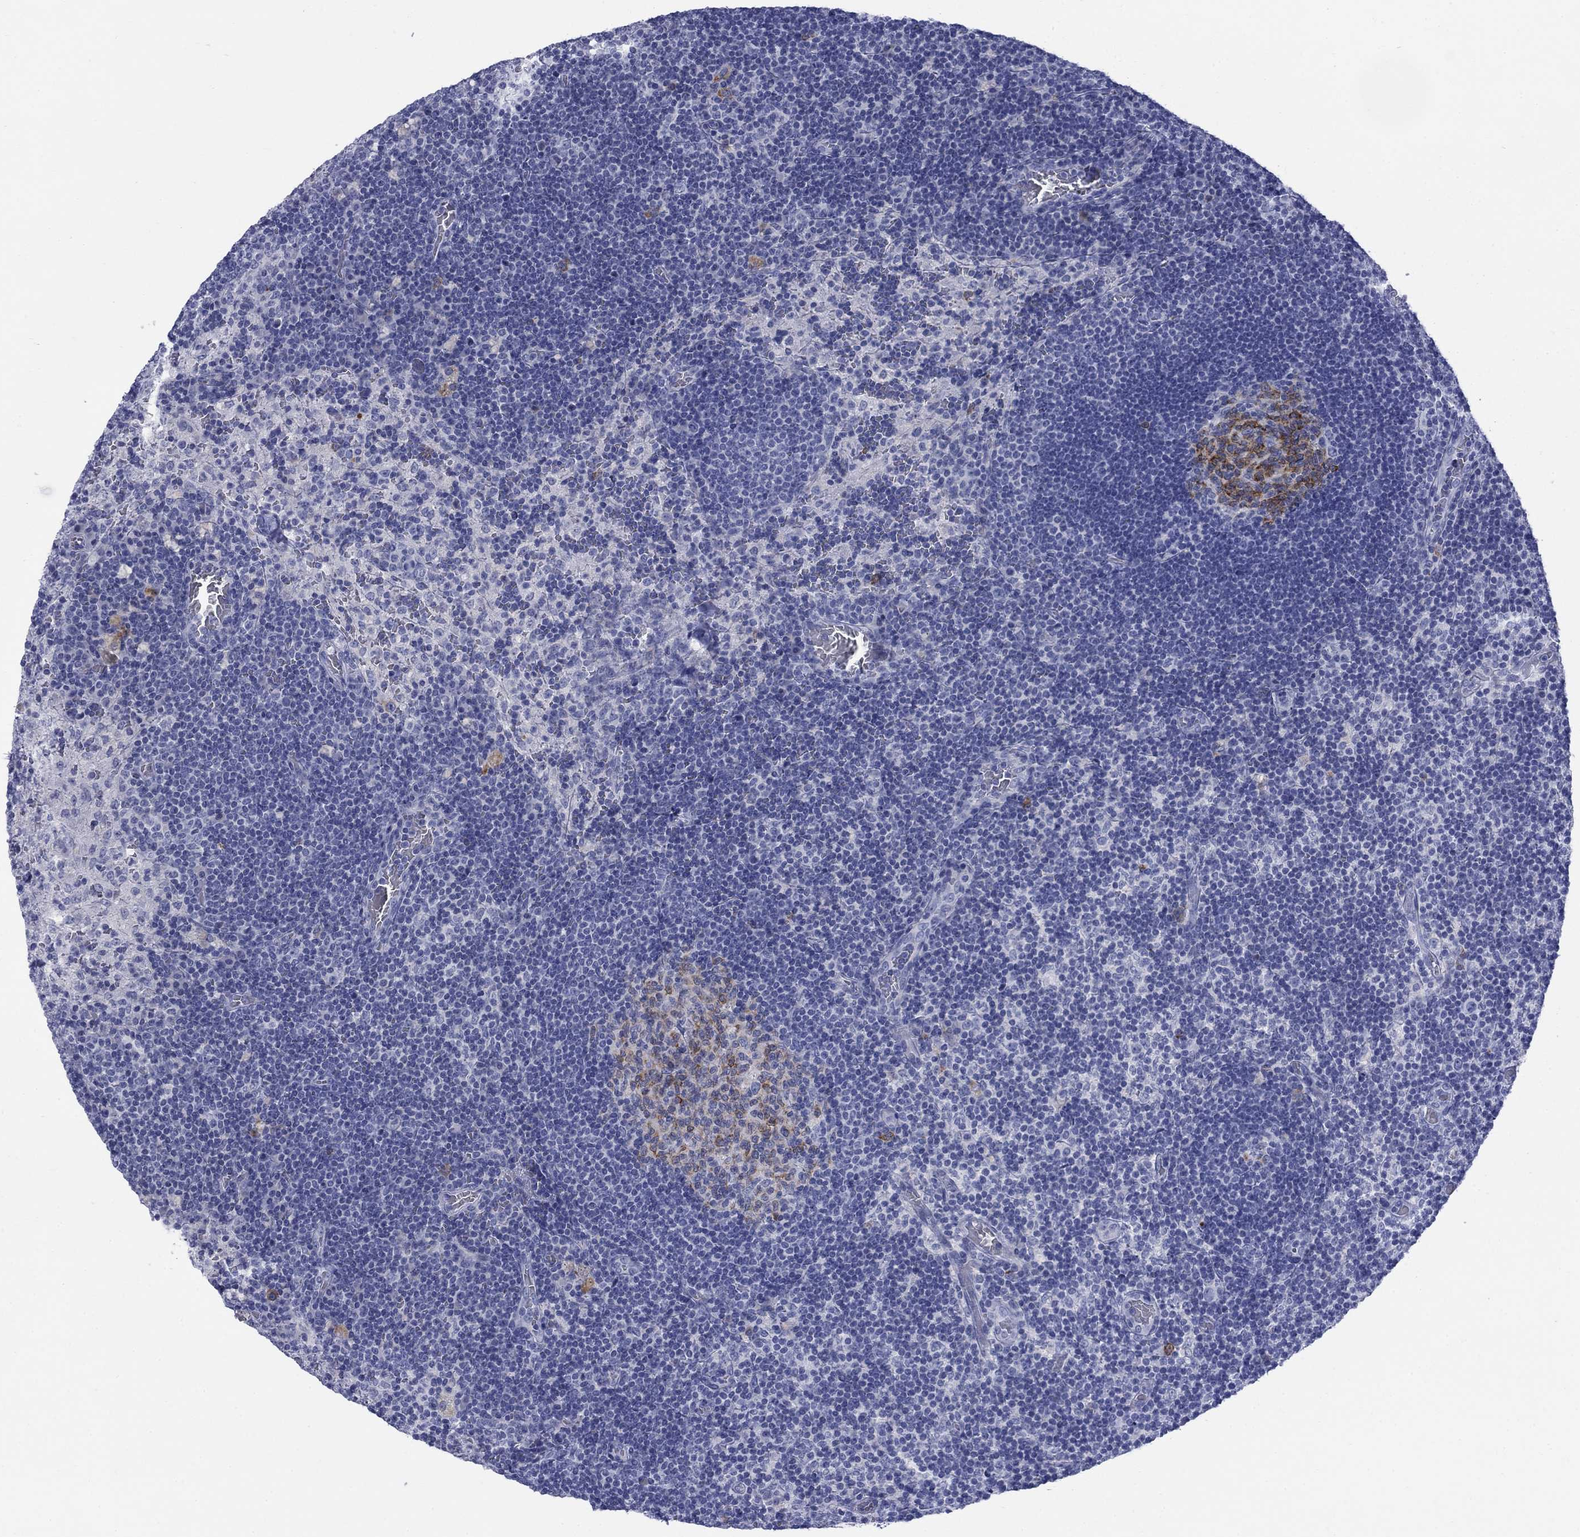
{"staining": {"intensity": "moderate", "quantity": "25%-75%", "location": "cytoplasmic/membranous"}, "tissue": "lymph node", "cell_type": "Germinal center cells", "image_type": "normal", "snomed": [{"axis": "morphology", "description": "Normal tissue, NOS"}, {"axis": "topography", "description": "Lymph node"}], "caption": "Lymph node stained for a protein shows moderate cytoplasmic/membranous positivity in germinal center cells. (Brightfield microscopy of DAB IHC at high magnification).", "gene": "IGF2BP3", "patient": {"sex": "male", "age": 63}}